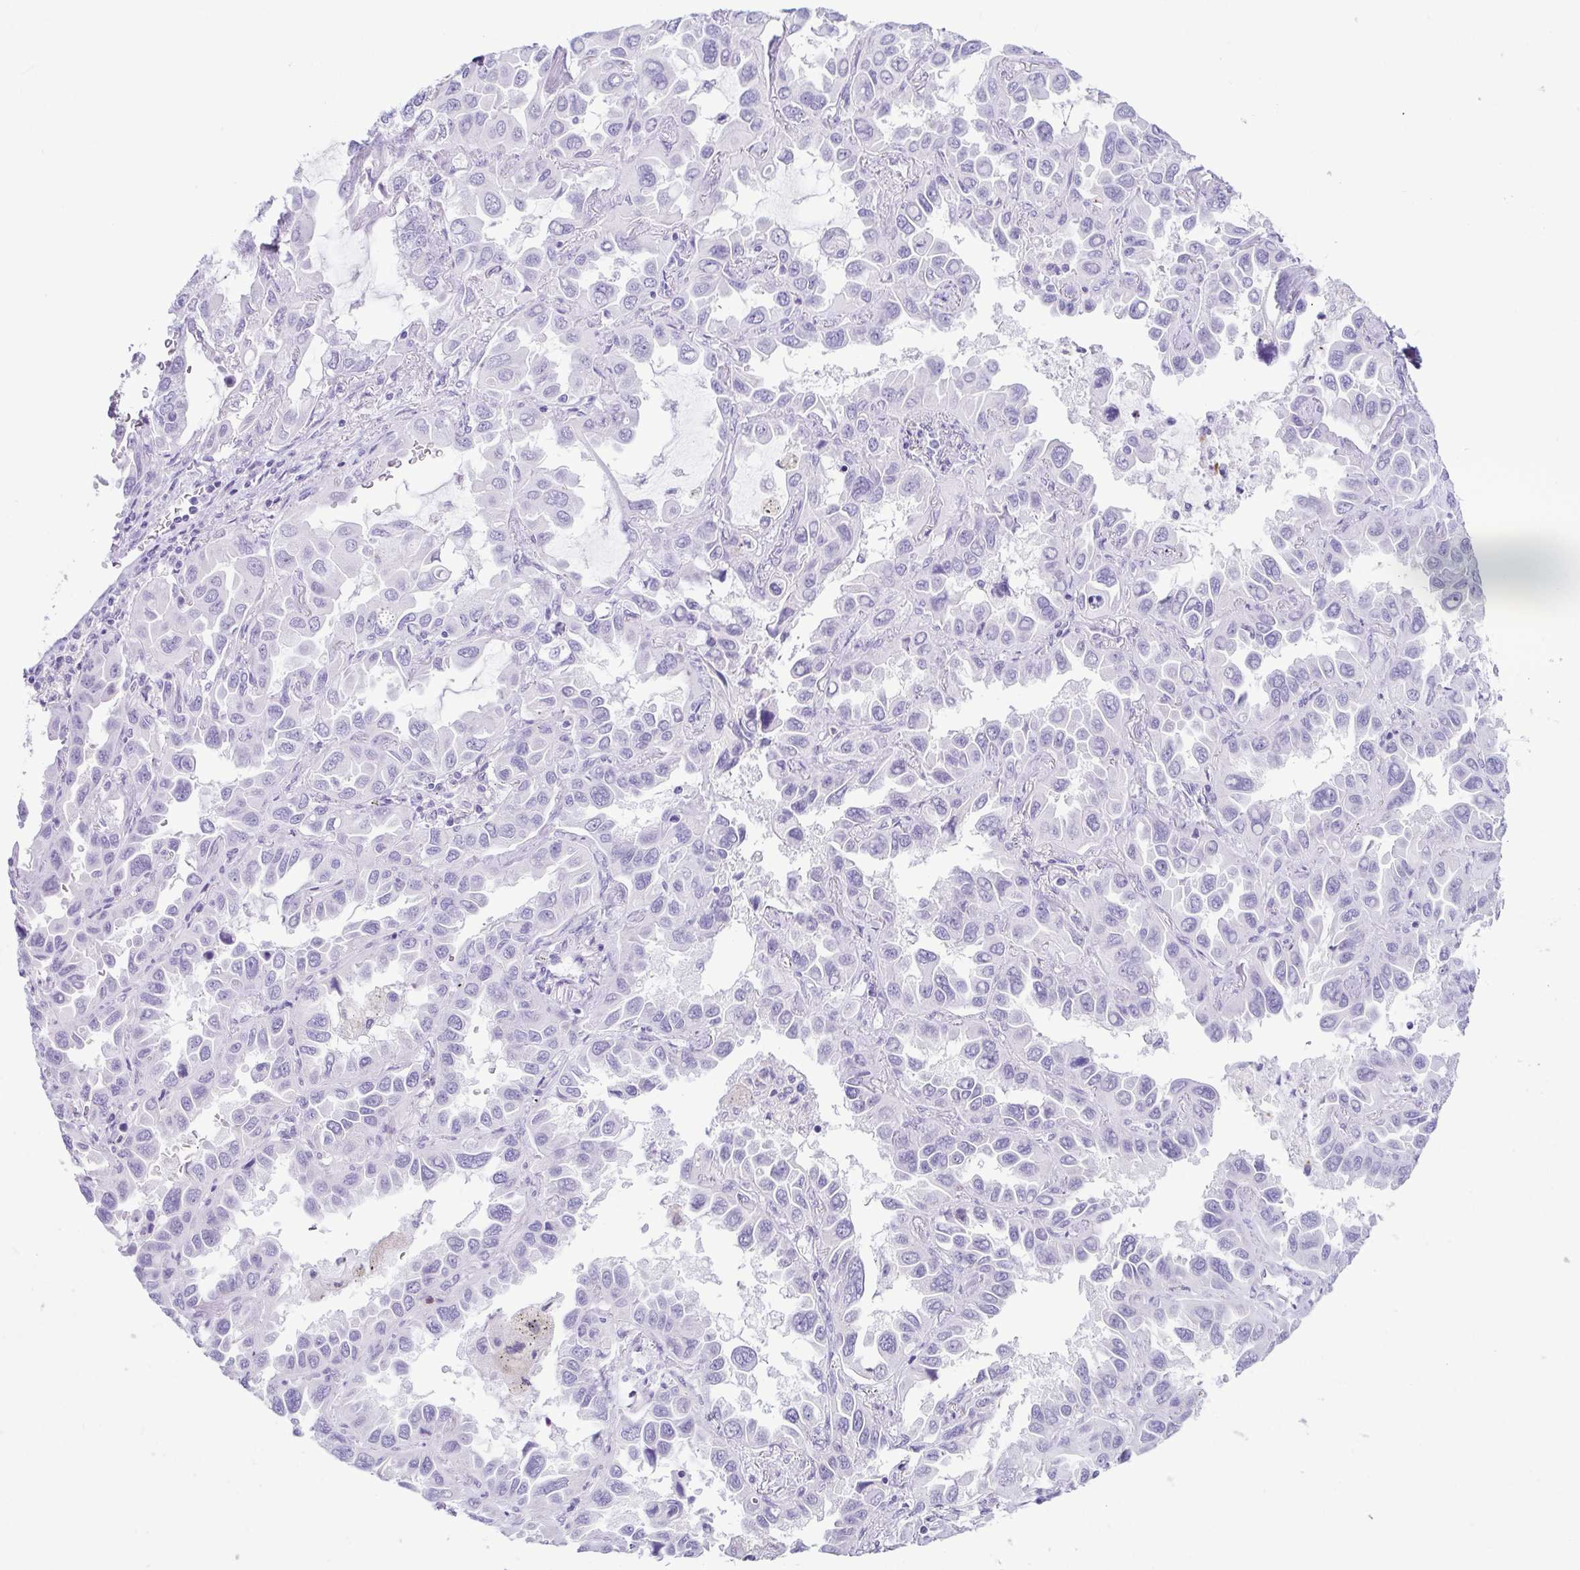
{"staining": {"intensity": "negative", "quantity": "none", "location": "none"}, "tissue": "lung cancer", "cell_type": "Tumor cells", "image_type": "cancer", "snomed": [{"axis": "morphology", "description": "Adenocarcinoma, NOS"}, {"axis": "topography", "description": "Lung"}], "caption": "The histopathology image displays no significant staining in tumor cells of adenocarcinoma (lung).", "gene": "AZU1", "patient": {"sex": "male", "age": 64}}